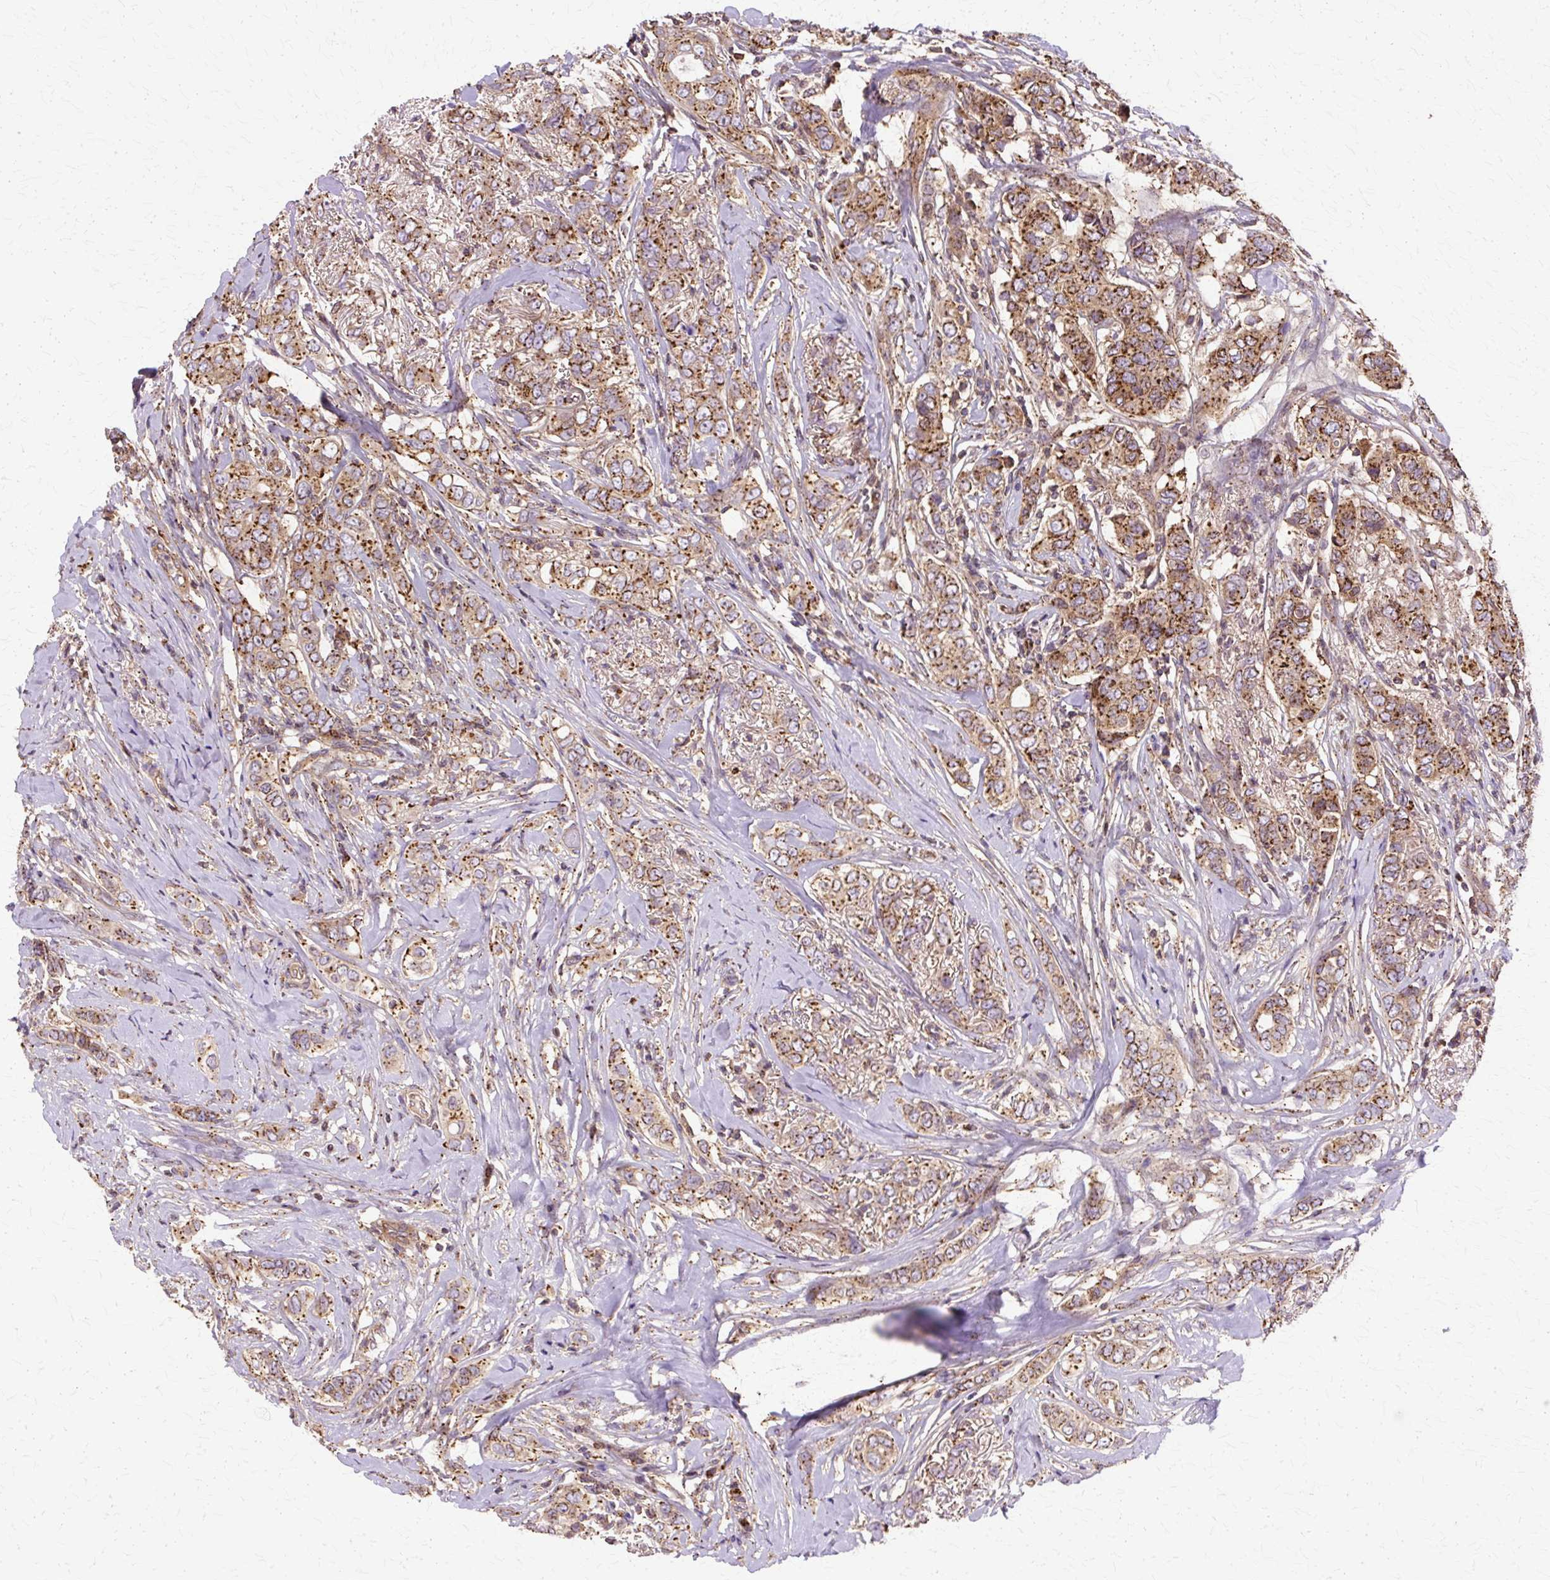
{"staining": {"intensity": "strong", "quantity": ">75%", "location": "cytoplasmic/membranous"}, "tissue": "breast cancer", "cell_type": "Tumor cells", "image_type": "cancer", "snomed": [{"axis": "morphology", "description": "Lobular carcinoma"}, {"axis": "topography", "description": "Breast"}], "caption": "Protein analysis of breast lobular carcinoma tissue reveals strong cytoplasmic/membranous positivity in about >75% of tumor cells.", "gene": "COPB1", "patient": {"sex": "female", "age": 51}}